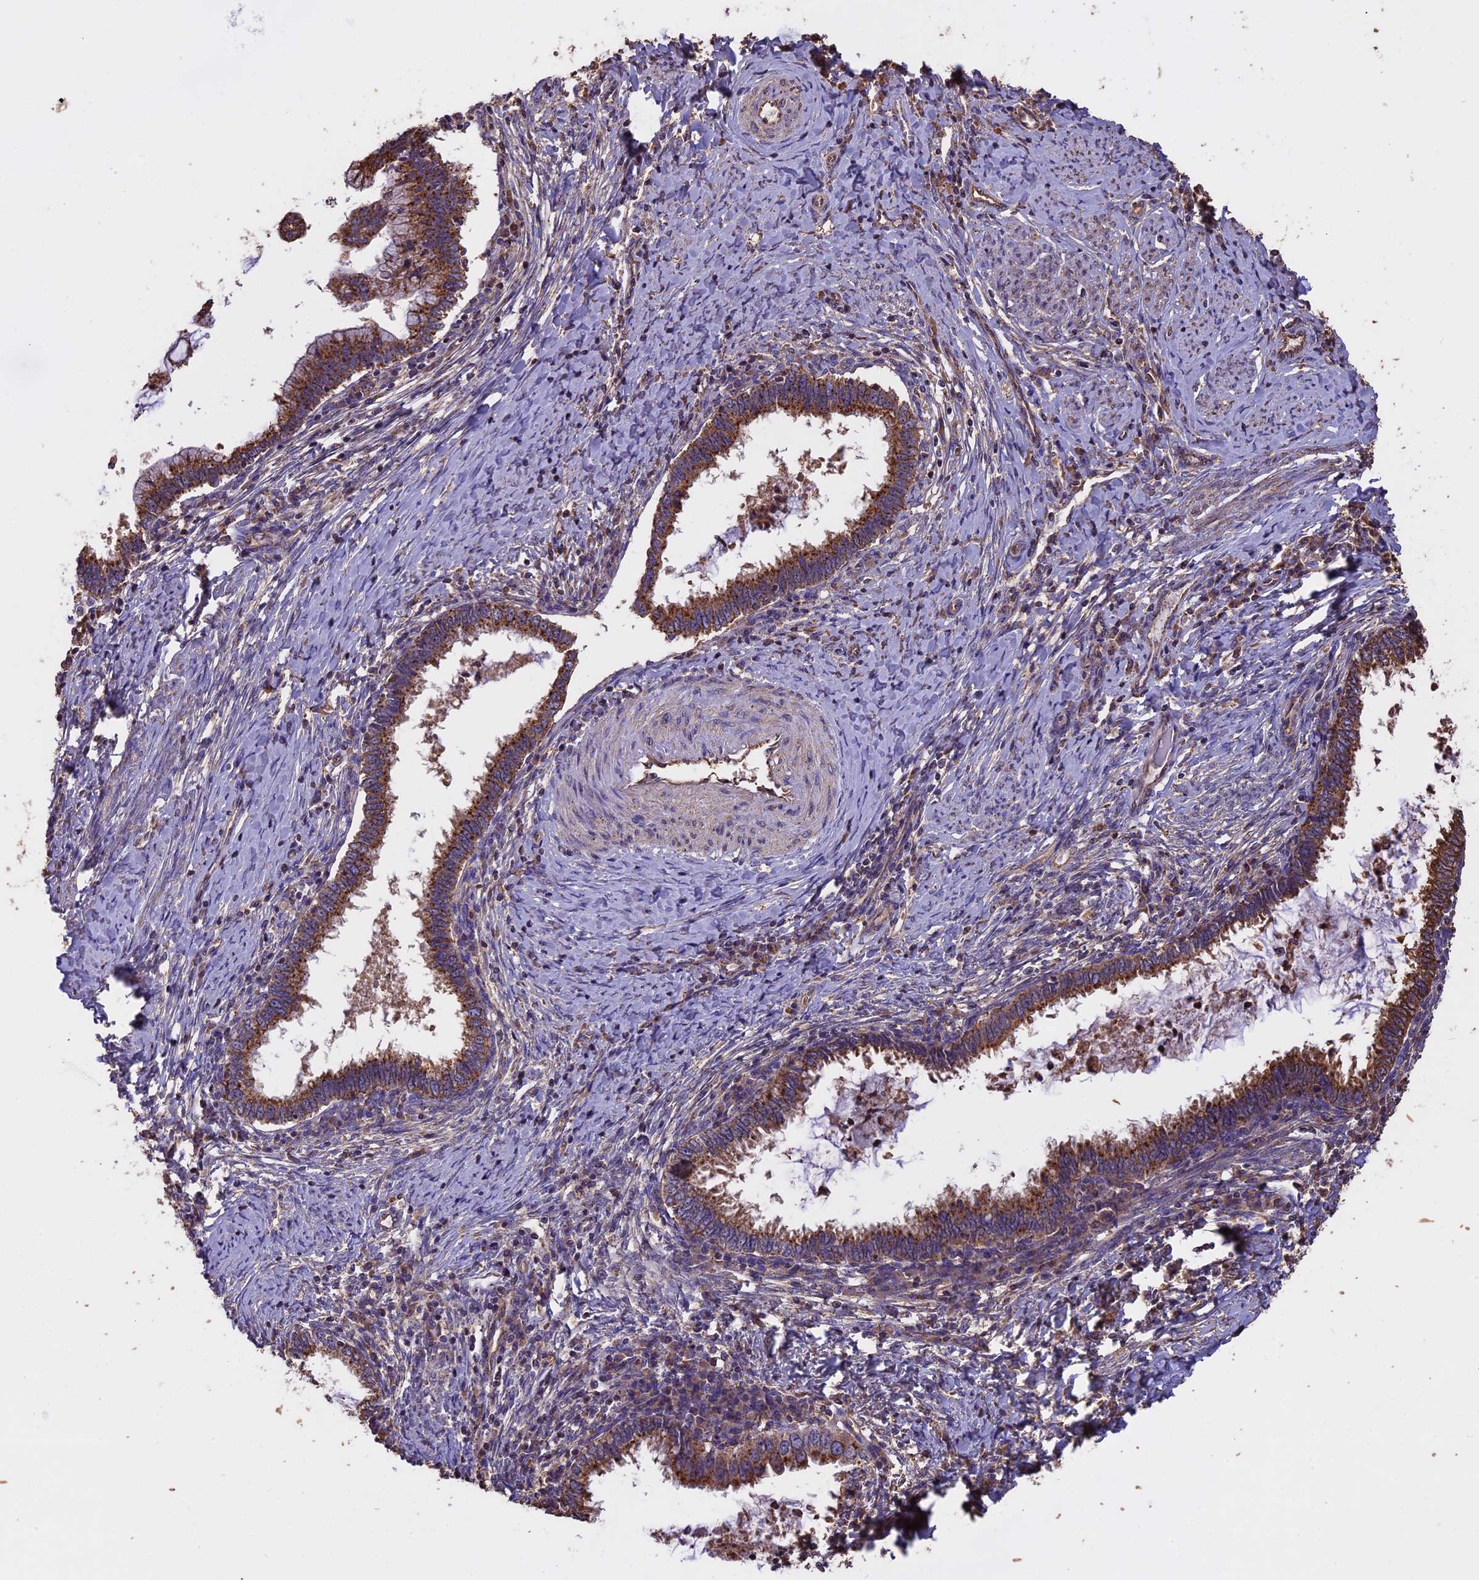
{"staining": {"intensity": "moderate", "quantity": ">75%", "location": "cytoplasmic/membranous"}, "tissue": "cervical cancer", "cell_type": "Tumor cells", "image_type": "cancer", "snomed": [{"axis": "morphology", "description": "Adenocarcinoma, NOS"}, {"axis": "topography", "description": "Cervix"}], "caption": "Approximately >75% of tumor cells in human cervical cancer reveal moderate cytoplasmic/membranous protein staining as visualized by brown immunohistochemical staining.", "gene": "CHMP2A", "patient": {"sex": "female", "age": 36}}